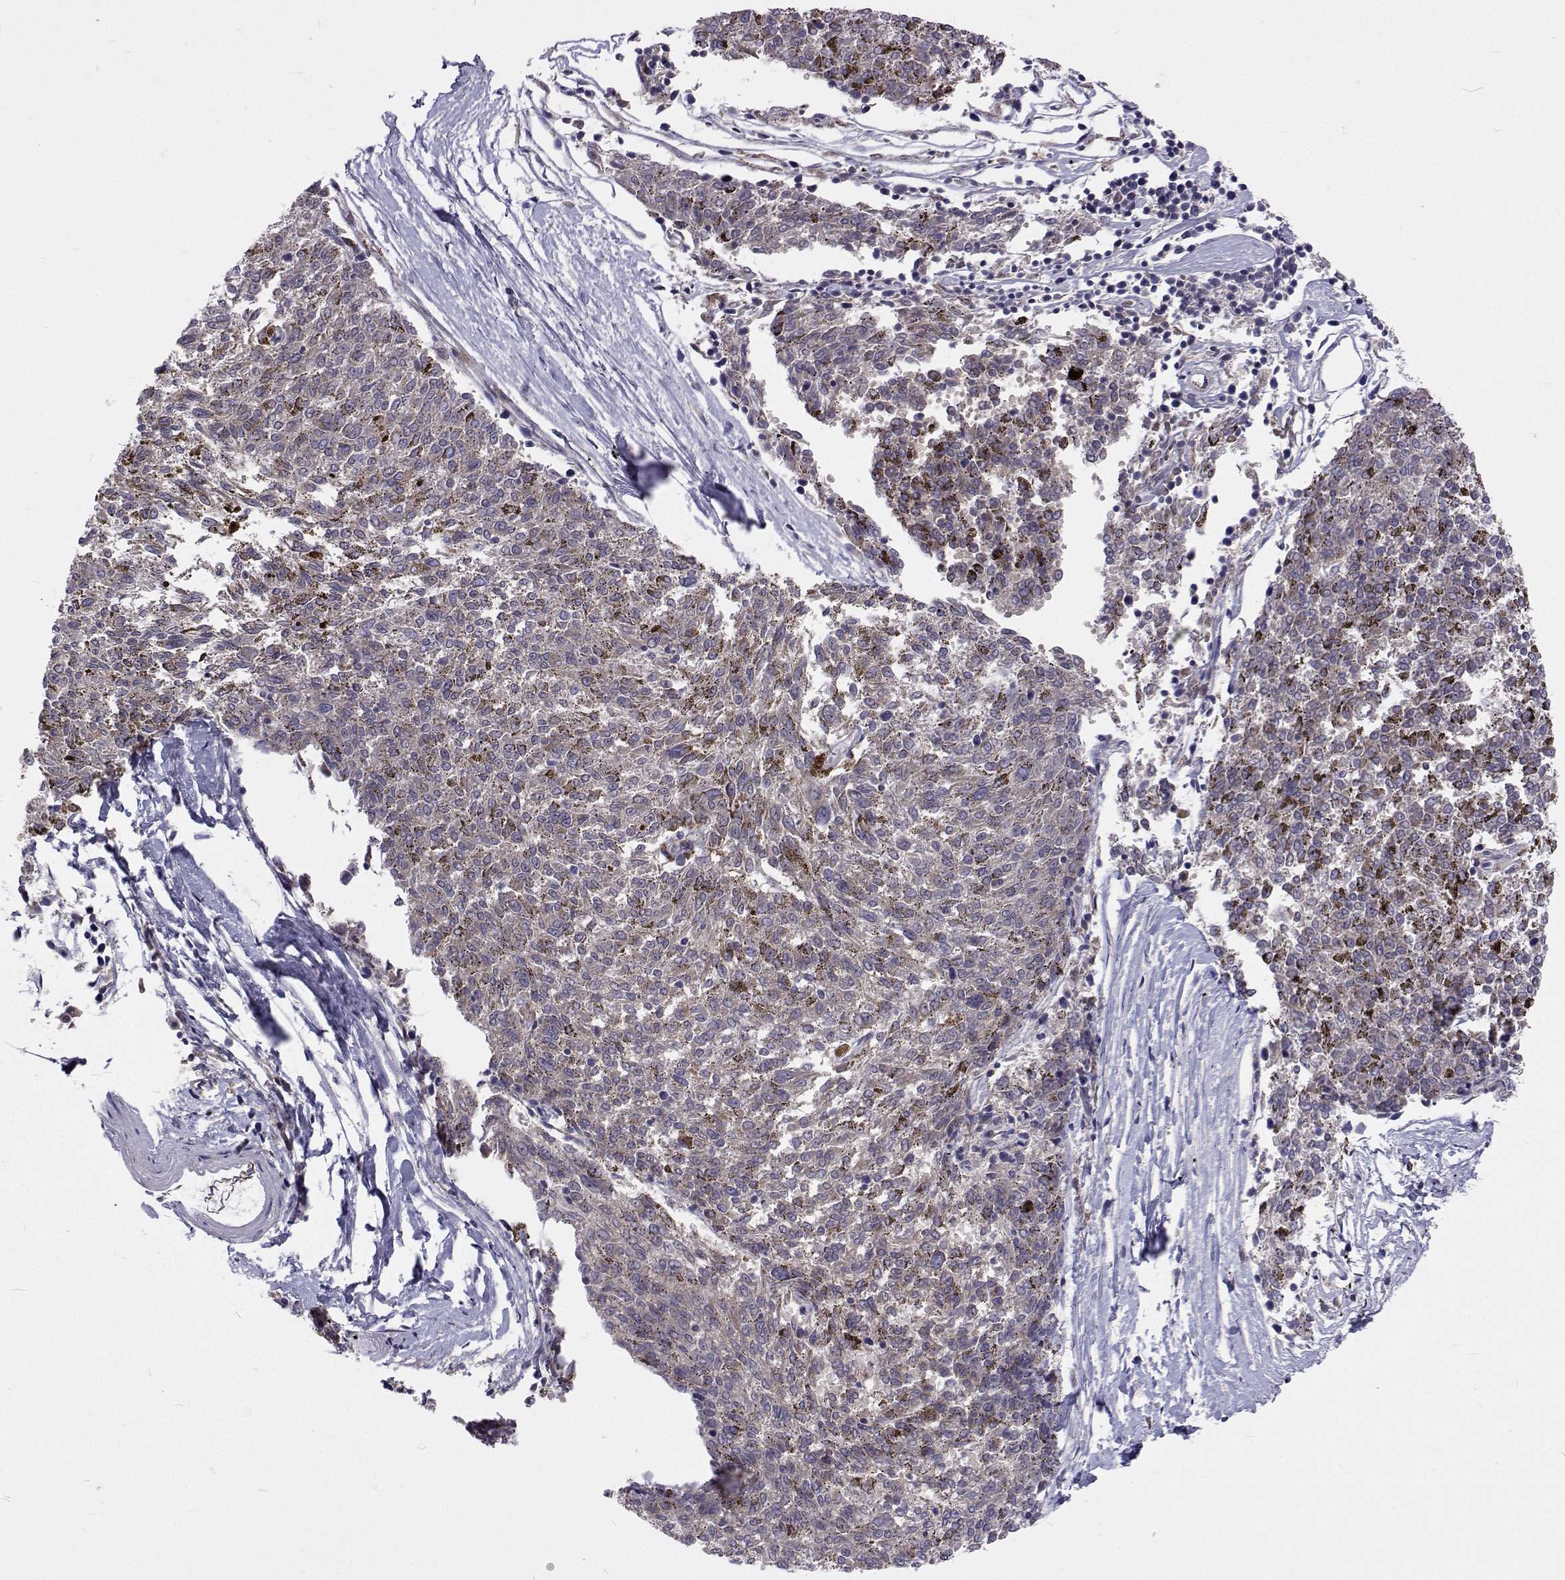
{"staining": {"intensity": "negative", "quantity": "none", "location": "none"}, "tissue": "melanoma", "cell_type": "Tumor cells", "image_type": "cancer", "snomed": [{"axis": "morphology", "description": "Malignant melanoma, NOS"}, {"axis": "topography", "description": "Skin"}], "caption": "Malignant melanoma was stained to show a protein in brown. There is no significant expression in tumor cells.", "gene": "DHTKD1", "patient": {"sex": "female", "age": 72}}